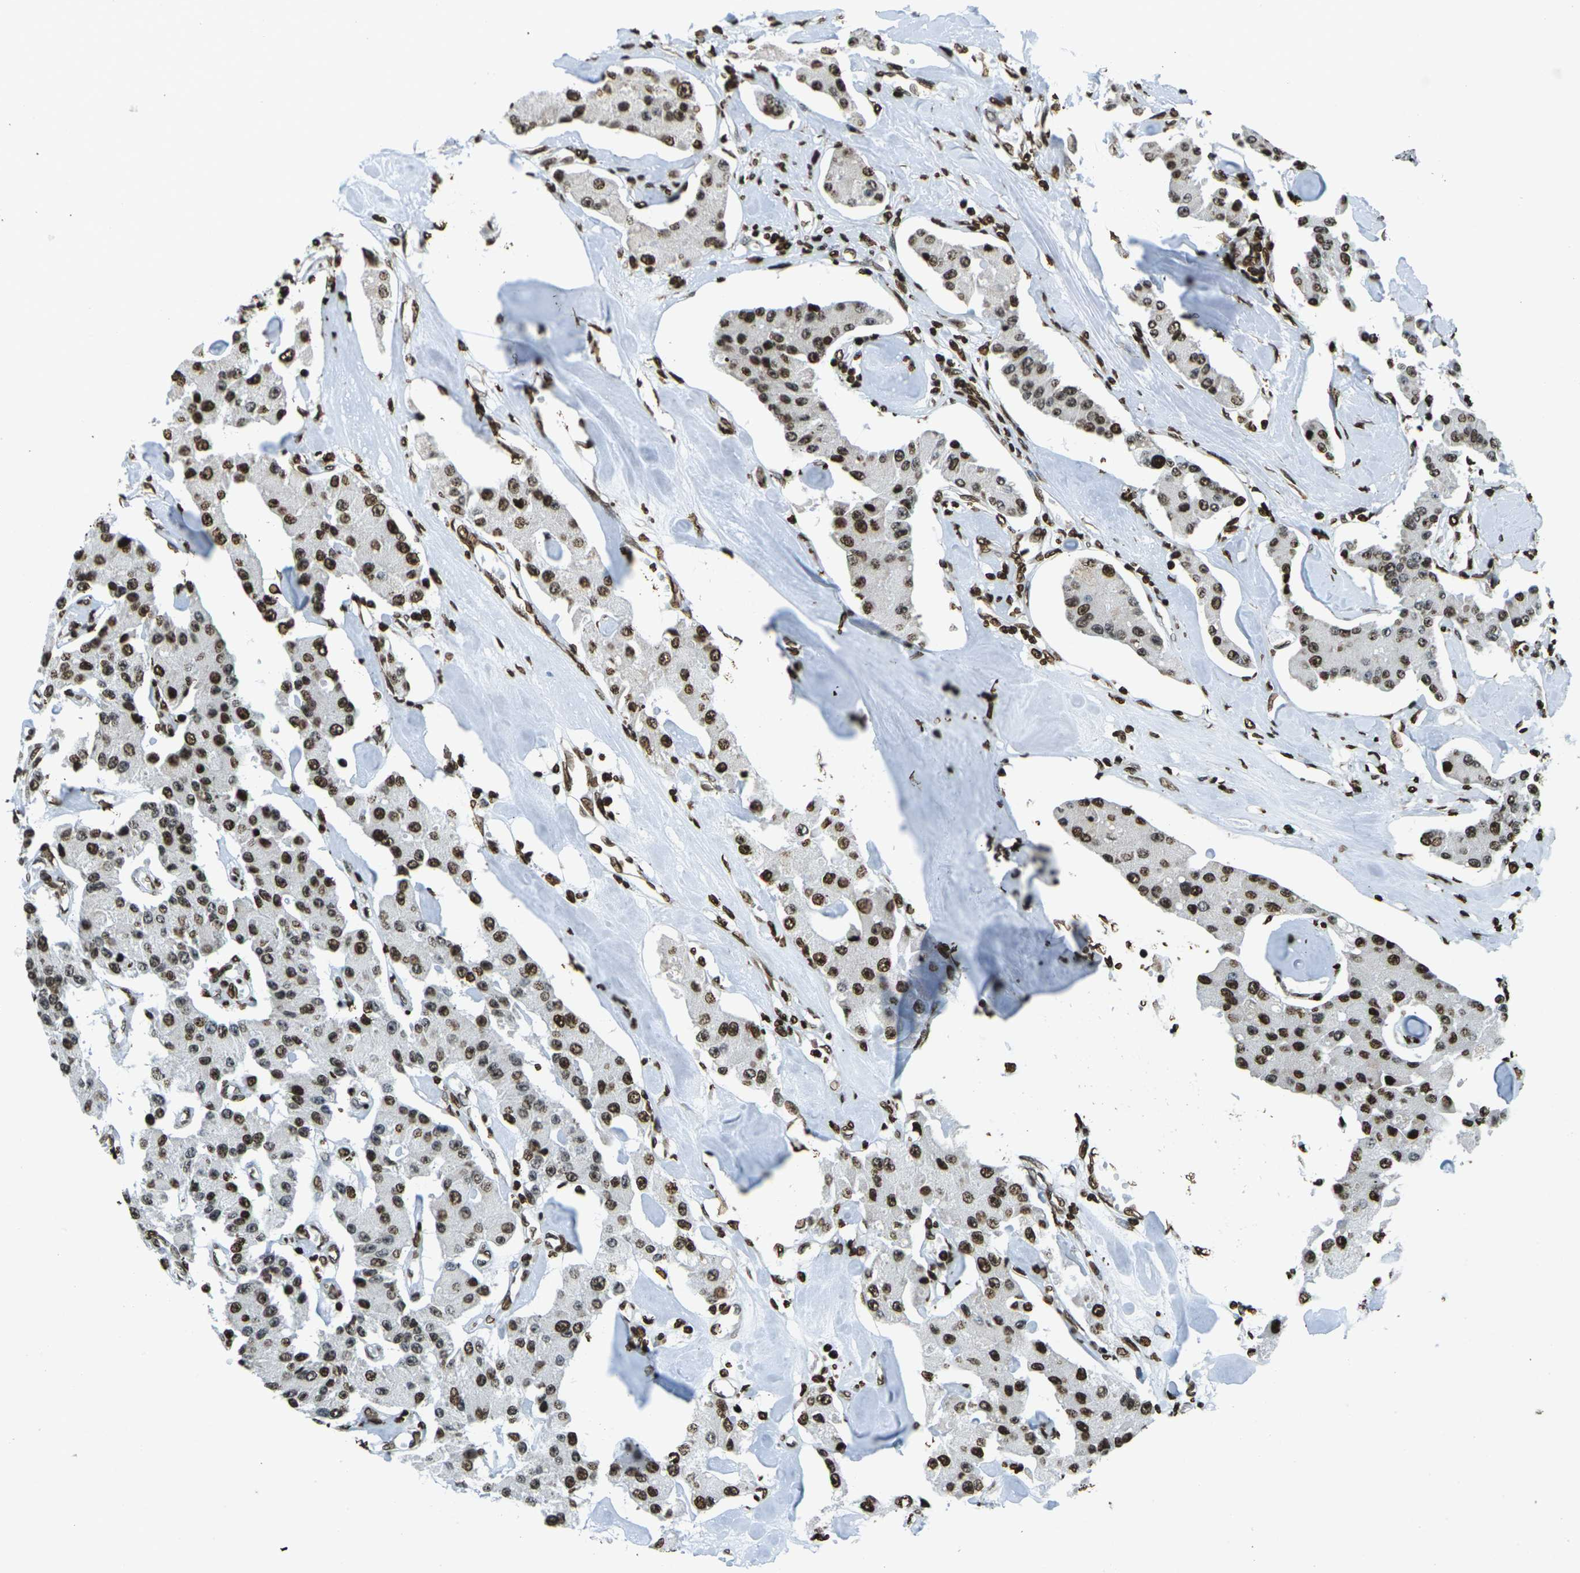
{"staining": {"intensity": "strong", "quantity": ">75%", "location": "nuclear"}, "tissue": "carcinoid", "cell_type": "Tumor cells", "image_type": "cancer", "snomed": [{"axis": "morphology", "description": "Carcinoid, malignant, NOS"}, {"axis": "topography", "description": "Pancreas"}], "caption": "Immunohistochemical staining of carcinoid (malignant) exhibits strong nuclear protein expression in about >75% of tumor cells.", "gene": "H1-2", "patient": {"sex": "male", "age": 41}}